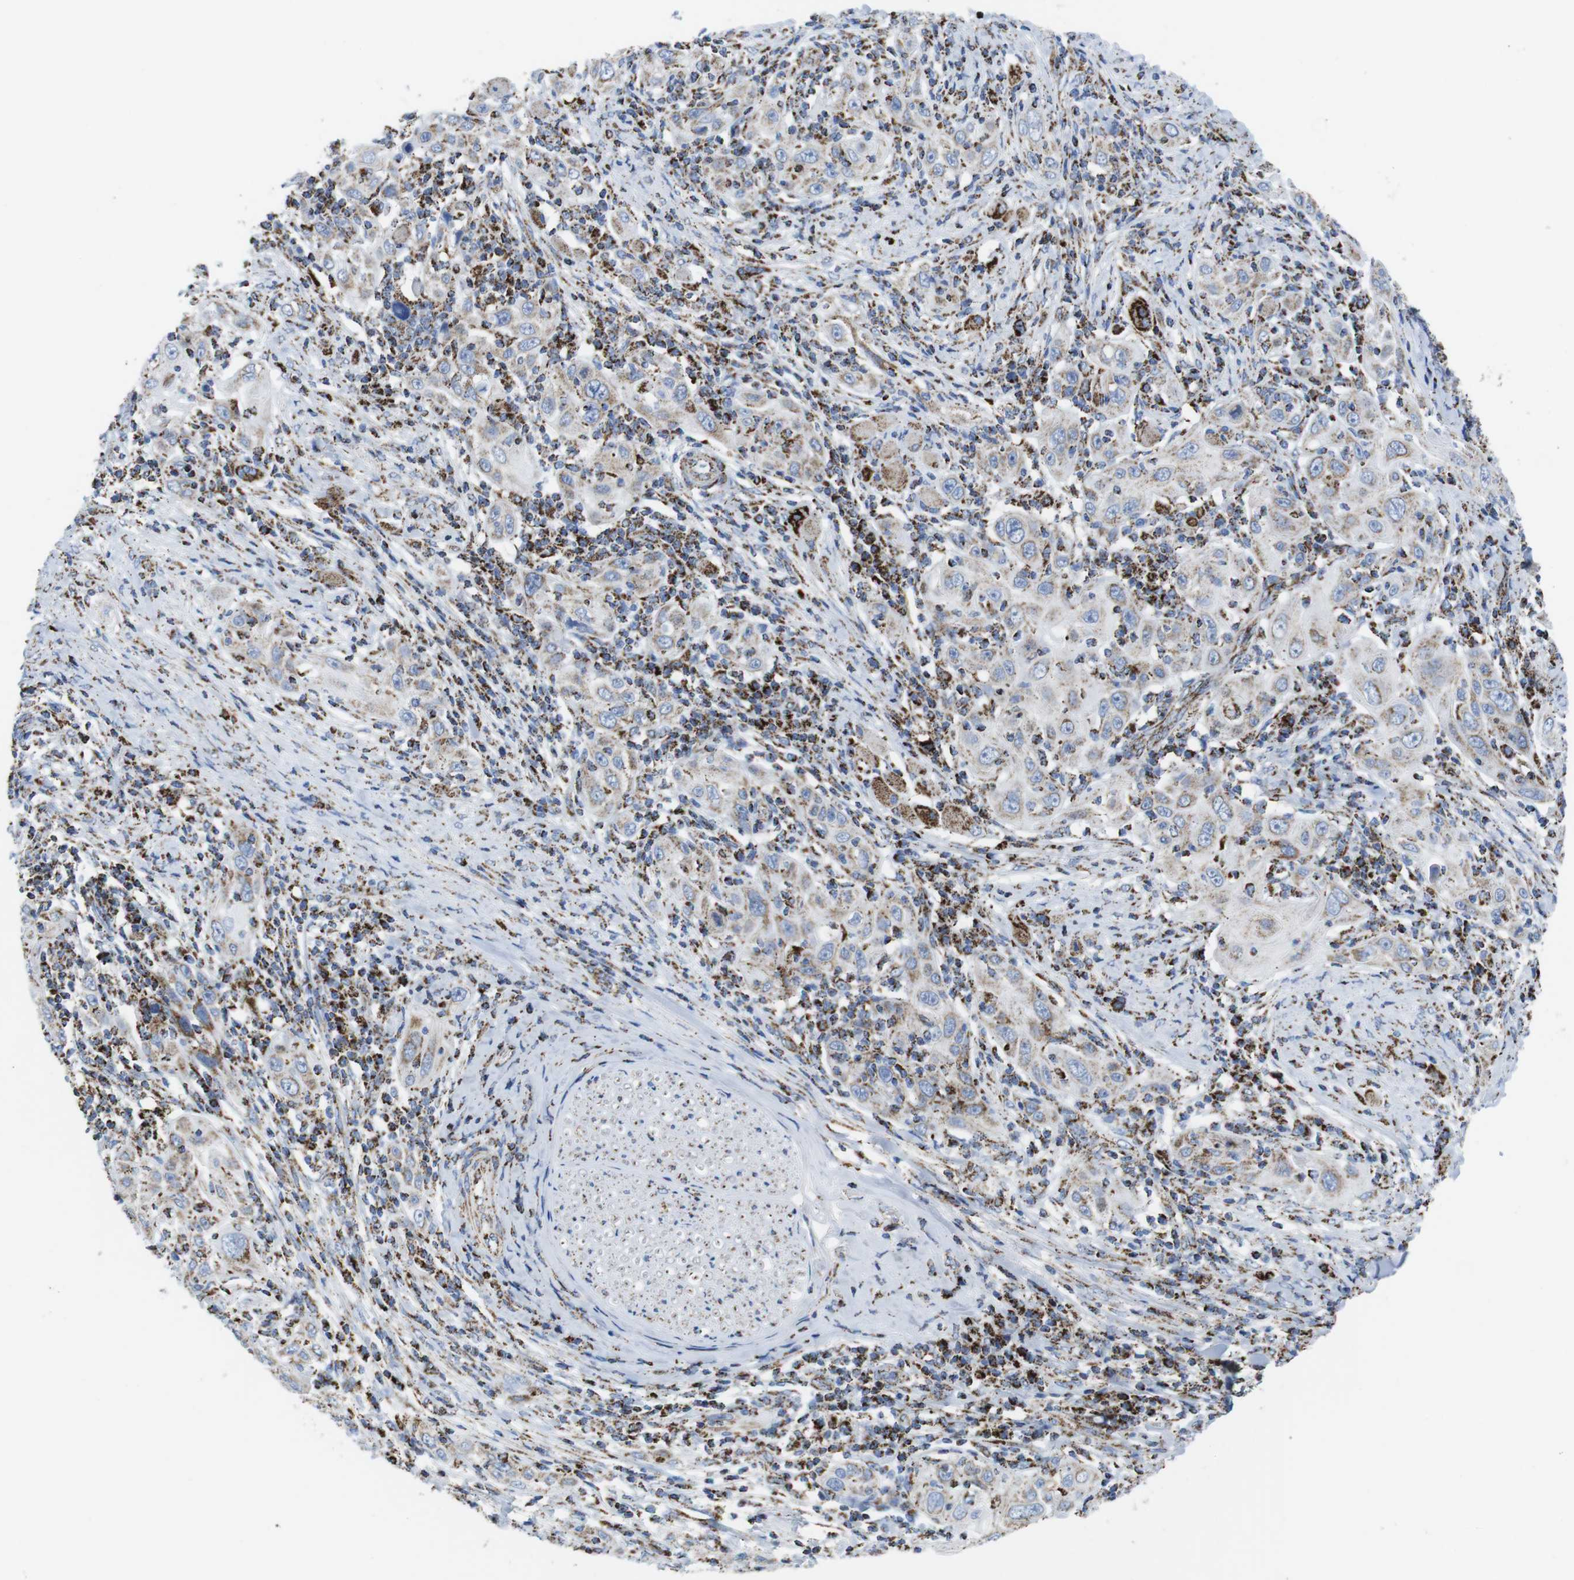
{"staining": {"intensity": "weak", "quantity": ">75%", "location": "cytoplasmic/membranous"}, "tissue": "skin cancer", "cell_type": "Tumor cells", "image_type": "cancer", "snomed": [{"axis": "morphology", "description": "Squamous cell carcinoma, NOS"}, {"axis": "topography", "description": "Skin"}], "caption": "High-magnification brightfield microscopy of skin cancer stained with DAB (brown) and counterstained with hematoxylin (blue). tumor cells exhibit weak cytoplasmic/membranous positivity is present in about>75% of cells. Using DAB (brown) and hematoxylin (blue) stains, captured at high magnification using brightfield microscopy.", "gene": "ATP5PO", "patient": {"sex": "female", "age": 88}}